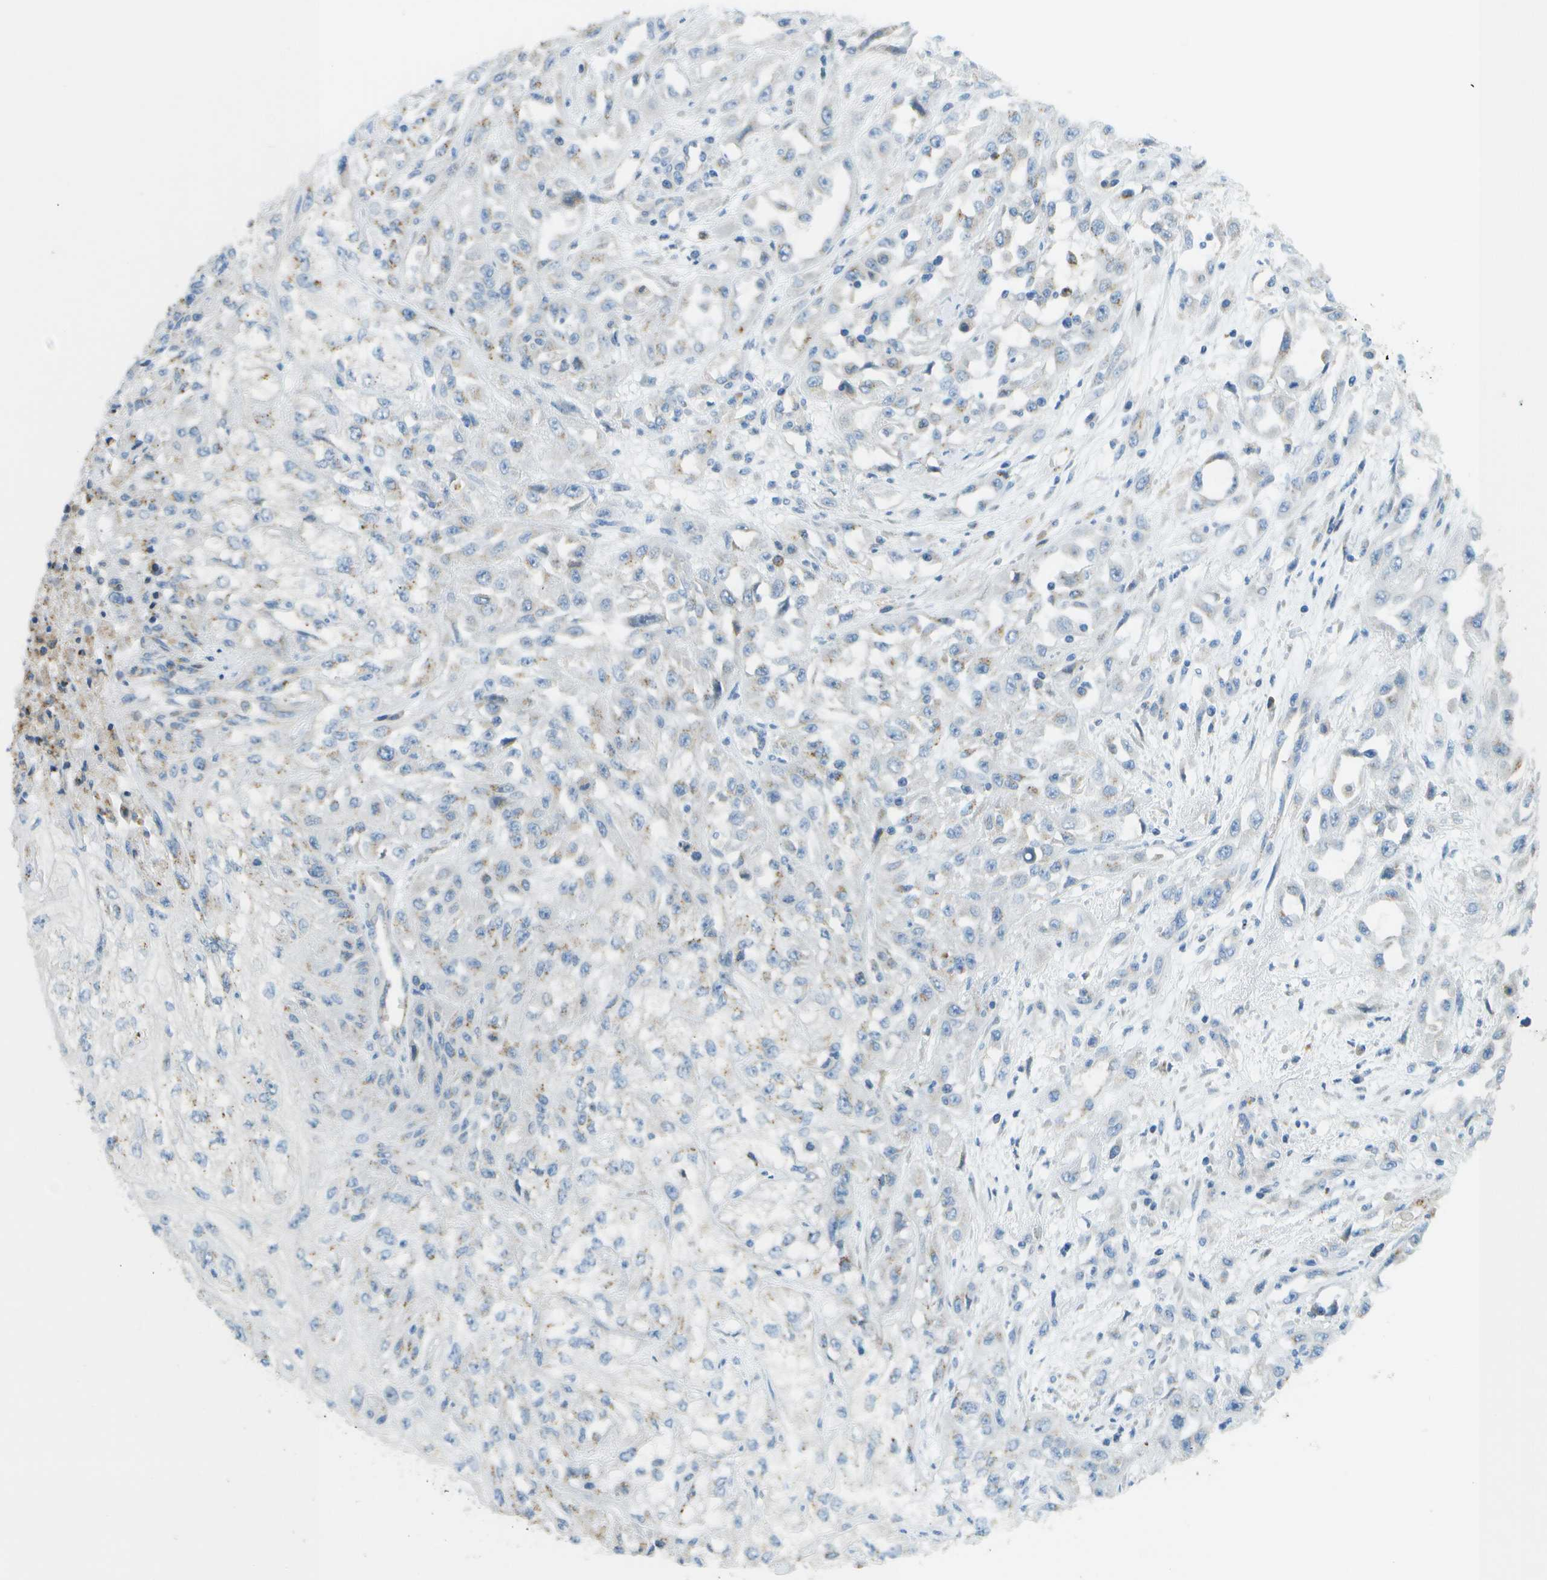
{"staining": {"intensity": "negative", "quantity": "none", "location": "none"}, "tissue": "skin cancer", "cell_type": "Tumor cells", "image_type": "cancer", "snomed": [{"axis": "morphology", "description": "Squamous cell carcinoma, NOS"}, {"axis": "morphology", "description": "Squamous cell carcinoma, metastatic, NOS"}, {"axis": "topography", "description": "Skin"}, {"axis": "topography", "description": "Lymph node"}], "caption": "DAB immunohistochemical staining of human skin cancer exhibits no significant positivity in tumor cells.", "gene": "MYH11", "patient": {"sex": "male", "age": 75}}